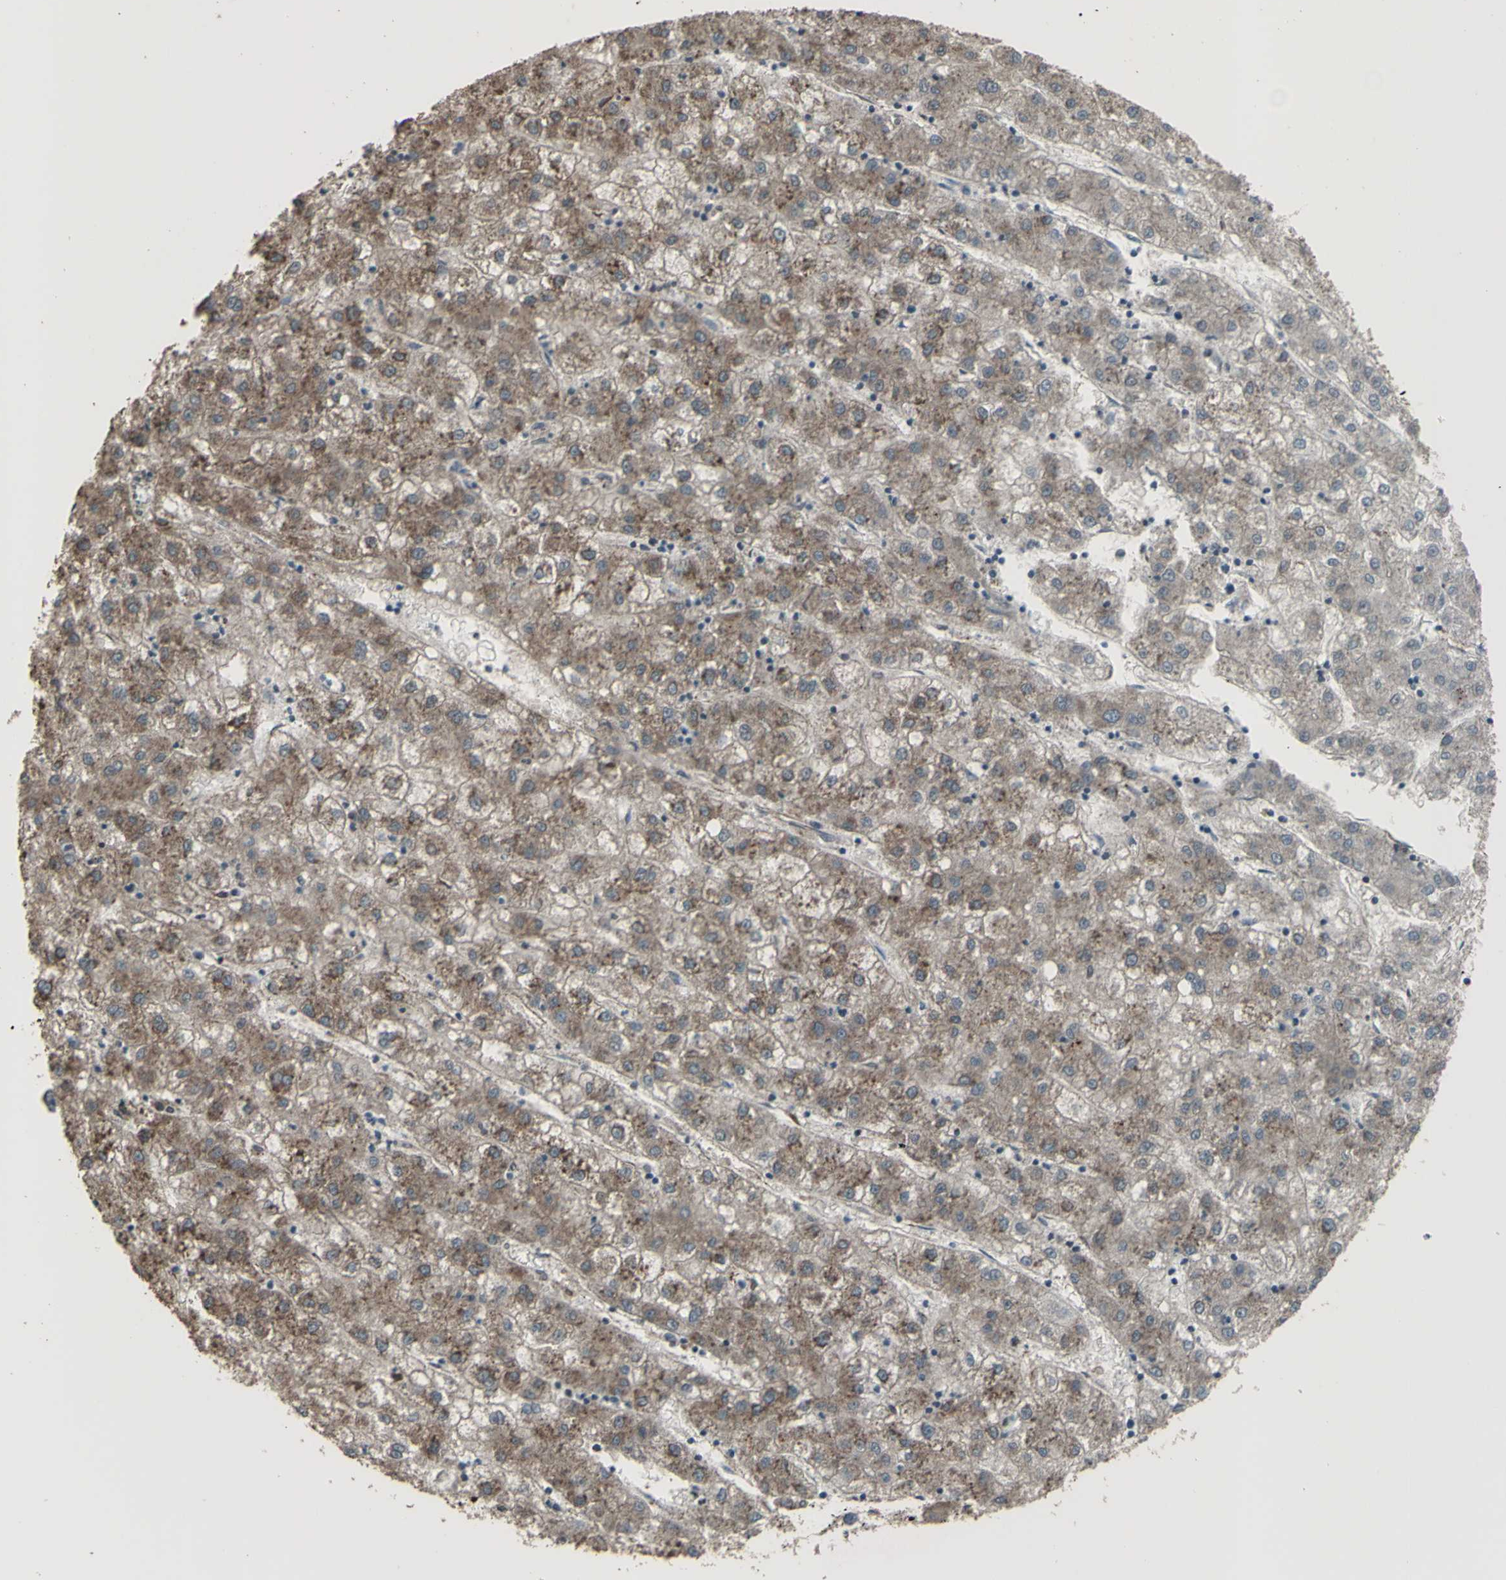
{"staining": {"intensity": "moderate", "quantity": ">75%", "location": "cytoplasmic/membranous"}, "tissue": "liver cancer", "cell_type": "Tumor cells", "image_type": "cancer", "snomed": [{"axis": "morphology", "description": "Carcinoma, Hepatocellular, NOS"}, {"axis": "topography", "description": "Liver"}], "caption": "Protein expression analysis of human hepatocellular carcinoma (liver) reveals moderate cytoplasmic/membranous positivity in approximately >75% of tumor cells. Nuclei are stained in blue.", "gene": "SMO", "patient": {"sex": "male", "age": 72}}